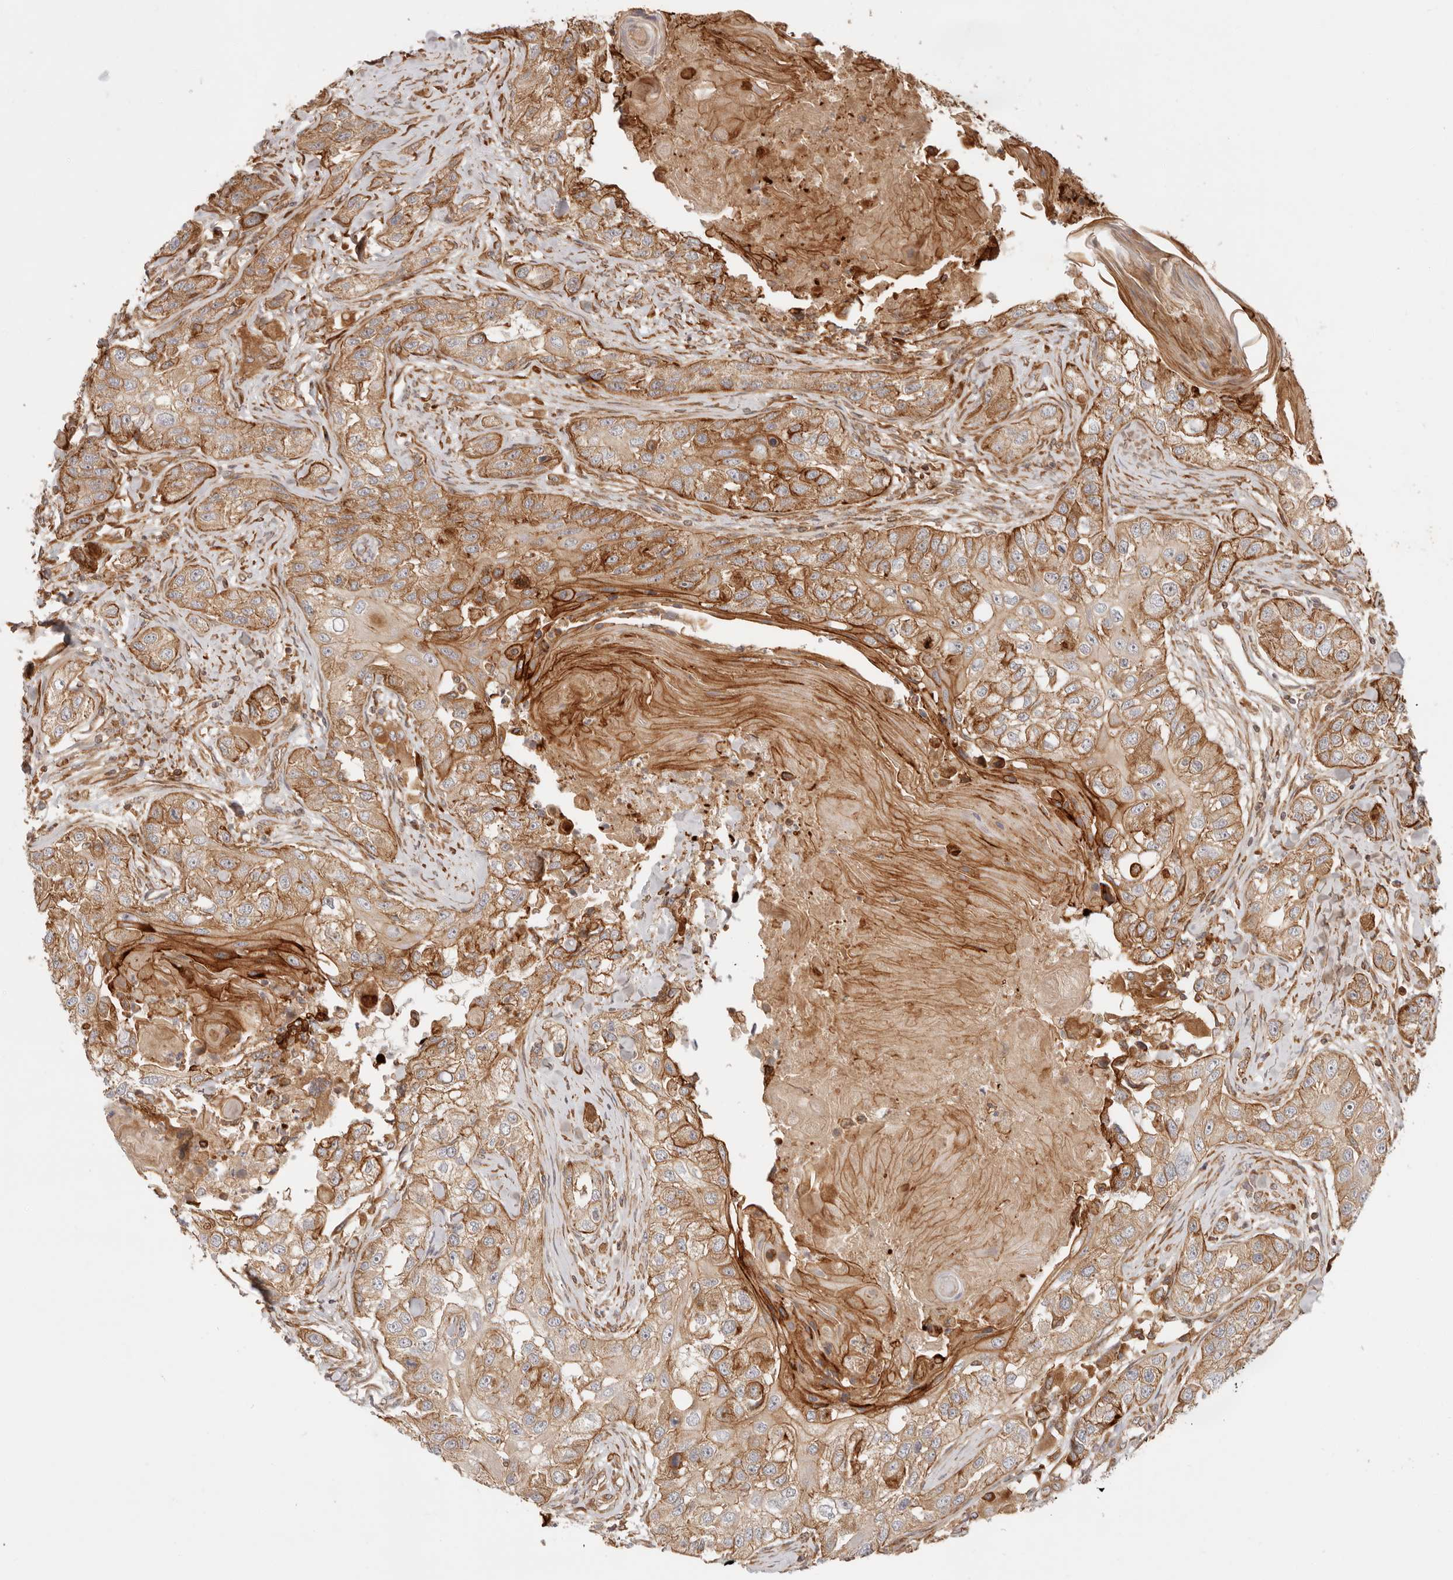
{"staining": {"intensity": "moderate", "quantity": ">75%", "location": "cytoplasmic/membranous"}, "tissue": "head and neck cancer", "cell_type": "Tumor cells", "image_type": "cancer", "snomed": [{"axis": "morphology", "description": "Normal tissue, NOS"}, {"axis": "morphology", "description": "Squamous cell carcinoma, NOS"}, {"axis": "topography", "description": "Skeletal muscle"}, {"axis": "topography", "description": "Head-Neck"}], "caption": "Head and neck cancer stained with immunohistochemistry shows moderate cytoplasmic/membranous expression in about >75% of tumor cells. Using DAB (brown) and hematoxylin (blue) stains, captured at high magnification using brightfield microscopy.", "gene": "UFSP1", "patient": {"sex": "male", "age": 51}}